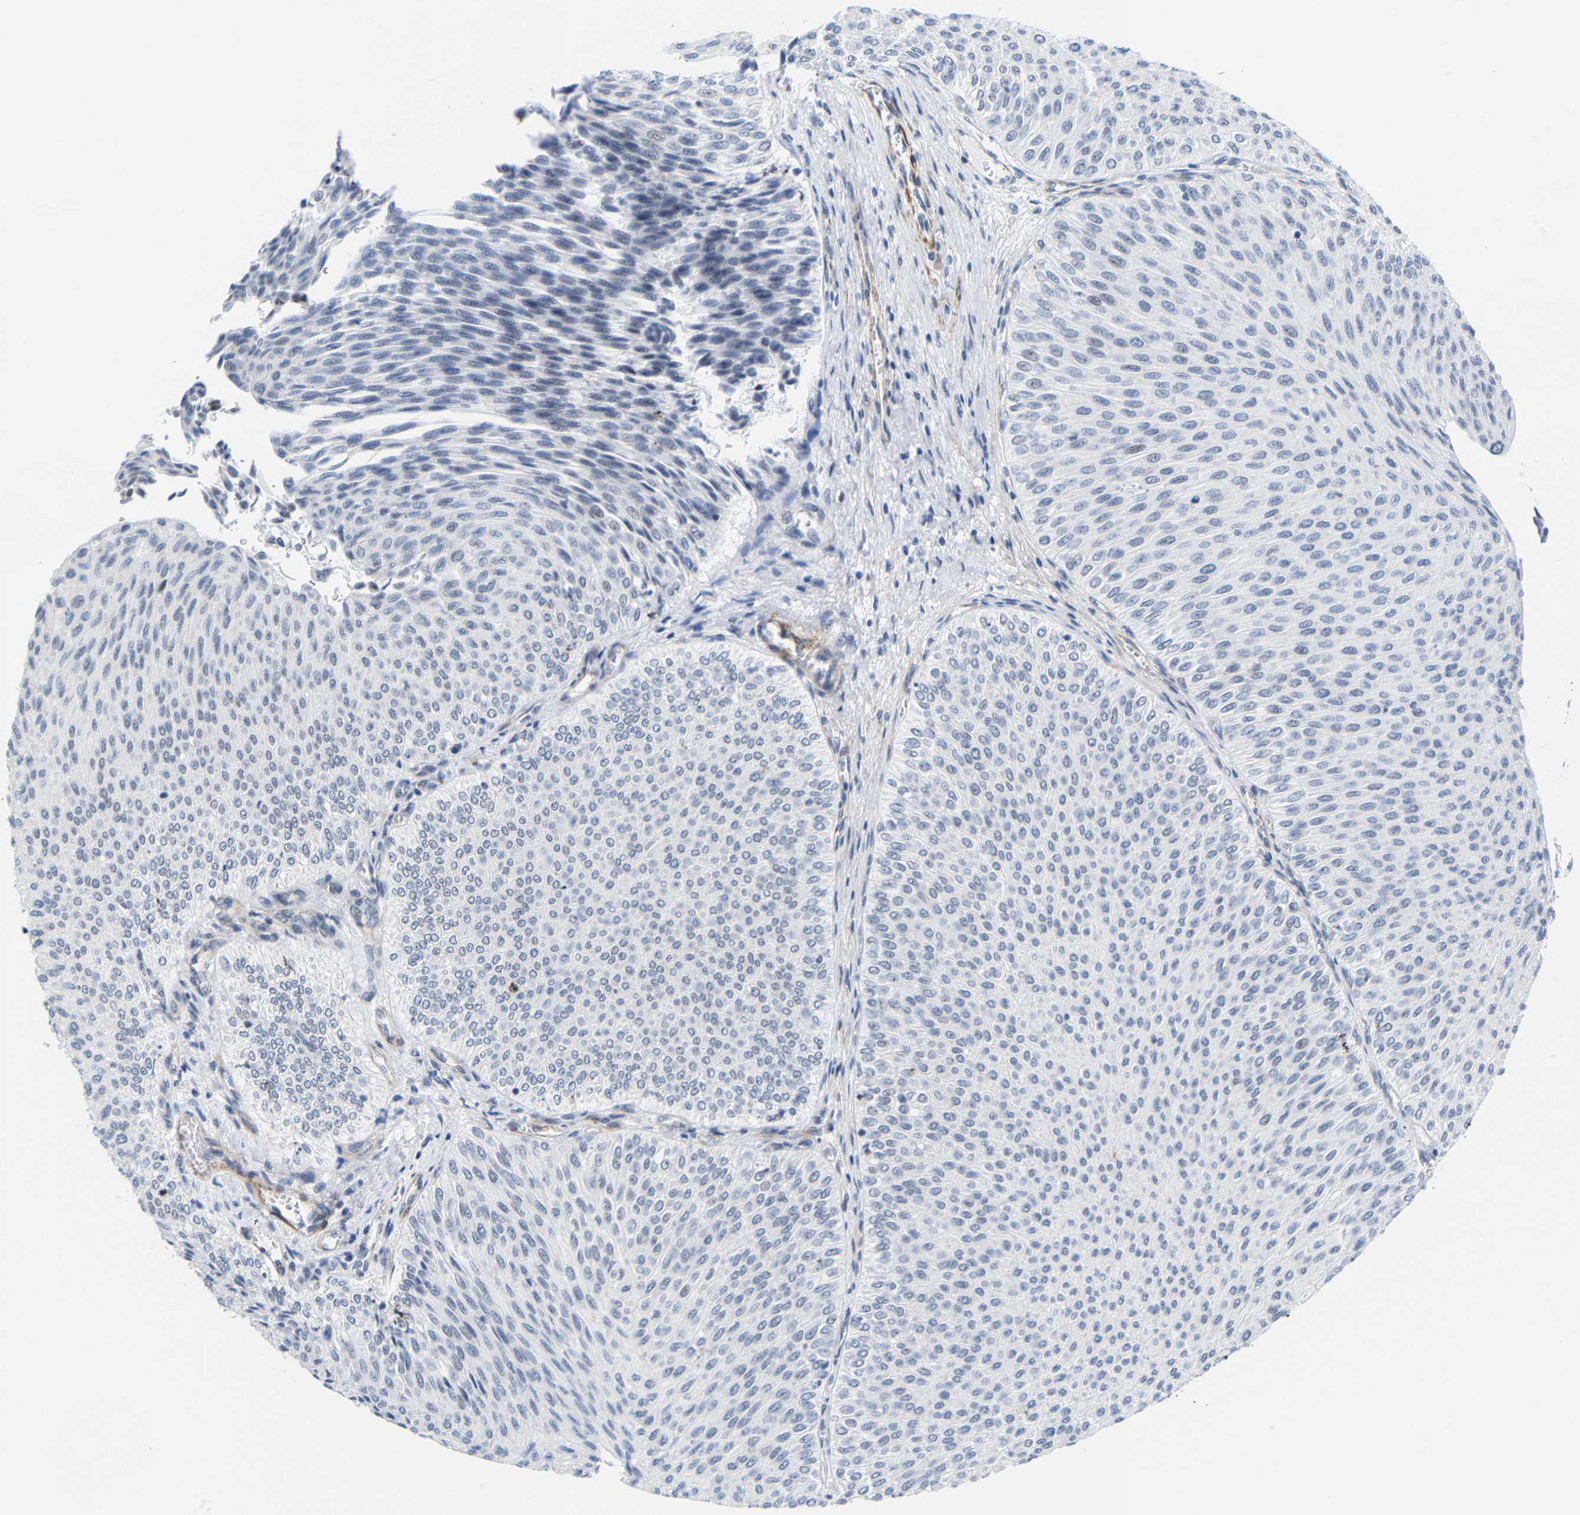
{"staining": {"intensity": "negative", "quantity": "none", "location": "none"}, "tissue": "urothelial cancer", "cell_type": "Tumor cells", "image_type": "cancer", "snomed": [{"axis": "morphology", "description": "Urothelial carcinoma, Low grade"}, {"axis": "topography", "description": "Urinary bladder"}], "caption": "IHC micrograph of low-grade urothelial carcinoma stained for a protein (brown), which reveals no positivity in tumor cells.", "gene": "FAM180A", "patient": {"sex": "male", "age": 78}}